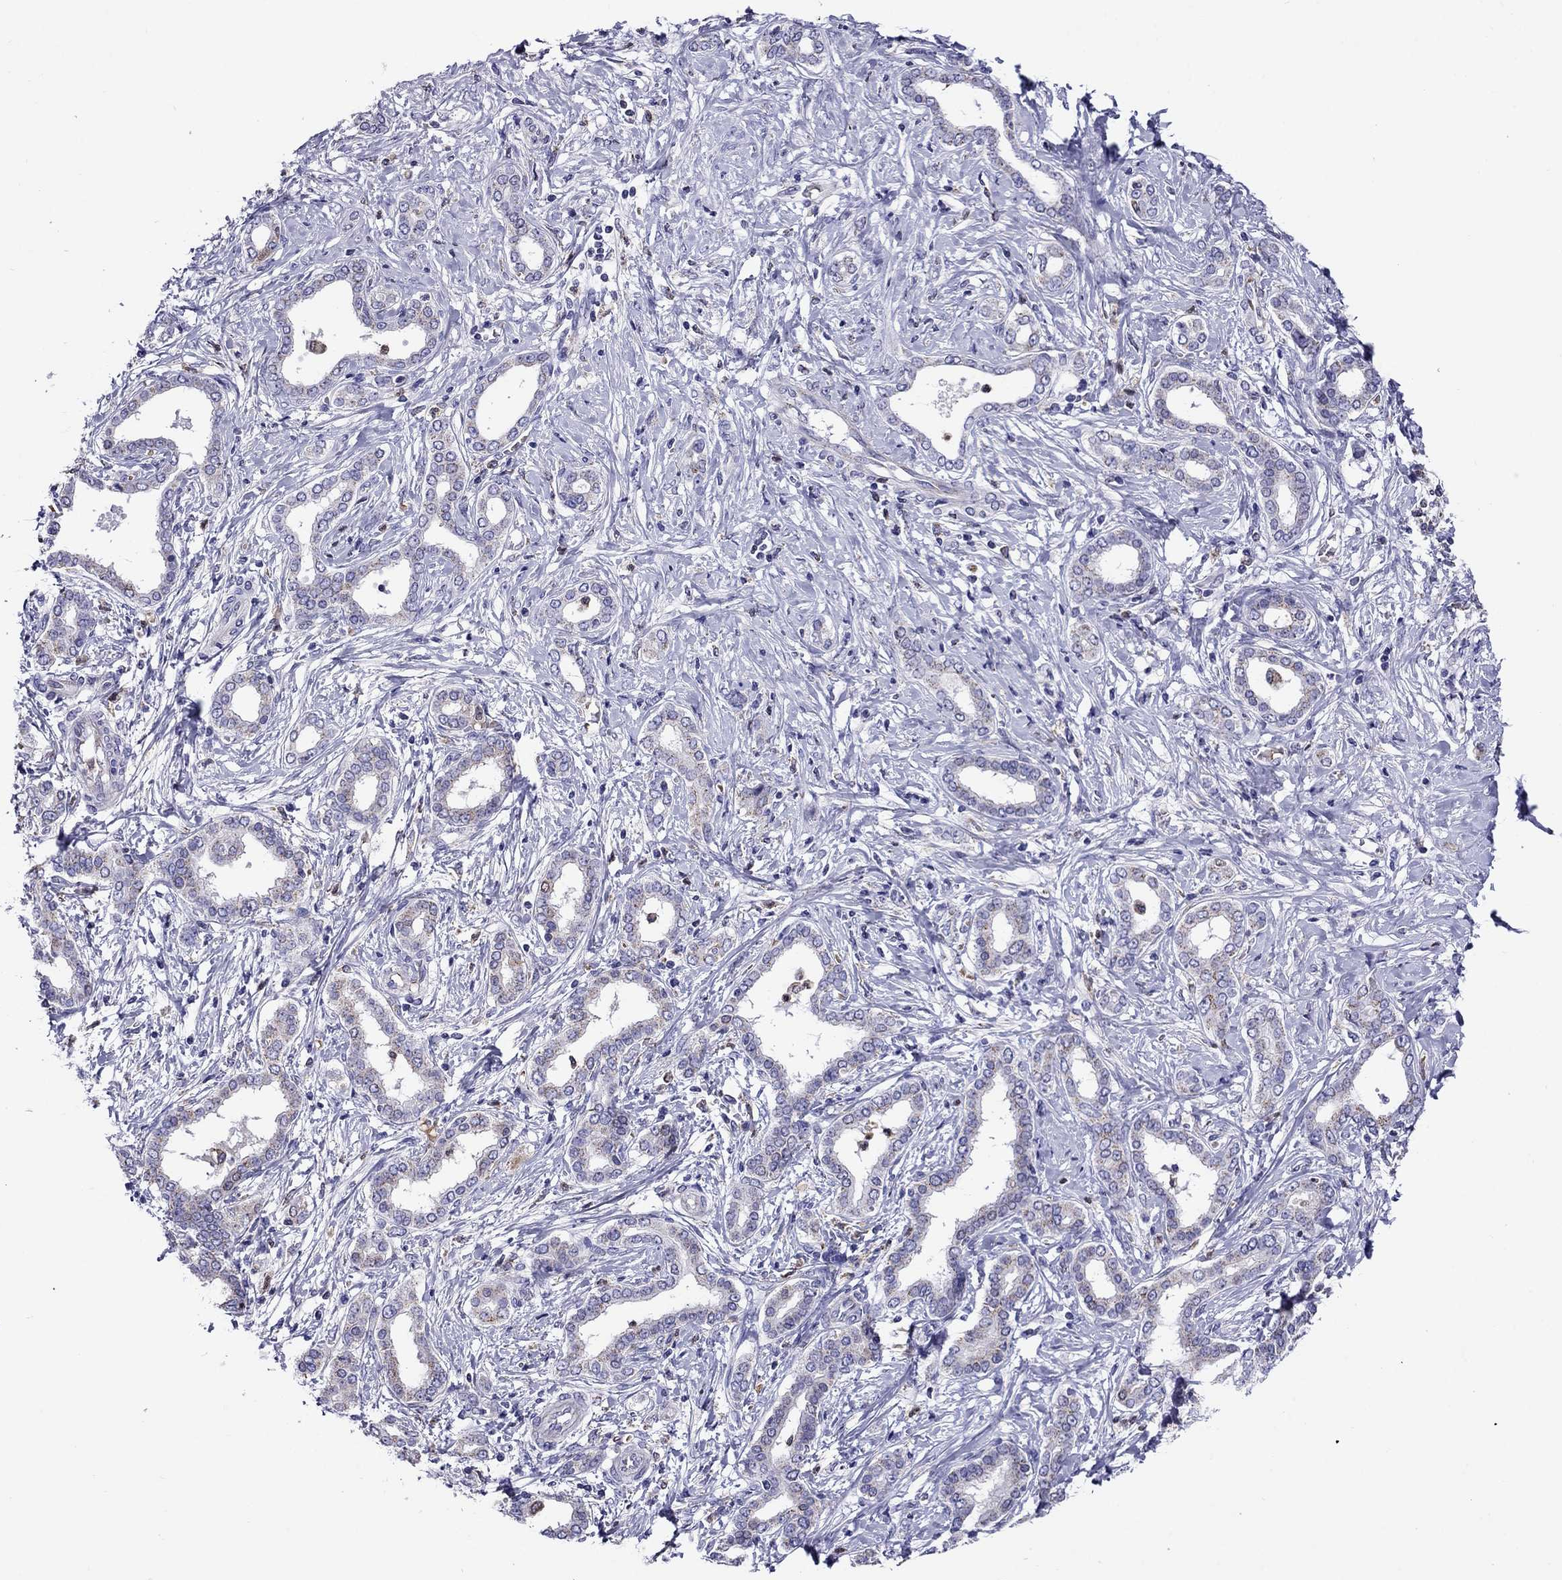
{"staining": {"intensity": "weak", "quantity": "<25%", "location": "cytoplasmic/membranous"}, "tissue": "liver cancer", "cell_type": "Tumor cells", "image_type": "cancer", "snomed": [{"axis": "morphology", "description": "Cholangiocarcinoma"}, {"axis": "topography", "description": "Liver"}], "caption": "The immunohistochemistry photomicrograph has no significant expression in tumor cells of liver cancer (cholangiocarcinoma) tissue. Brightfield microscopy of immunohistochemistry stained with DAB (3,3'-diaminobenzidine) (brown) and hematoxylin (blue), captured at high magnification.", "gene": "SCG2", "patient": {"sex": "female", "age": 47}}